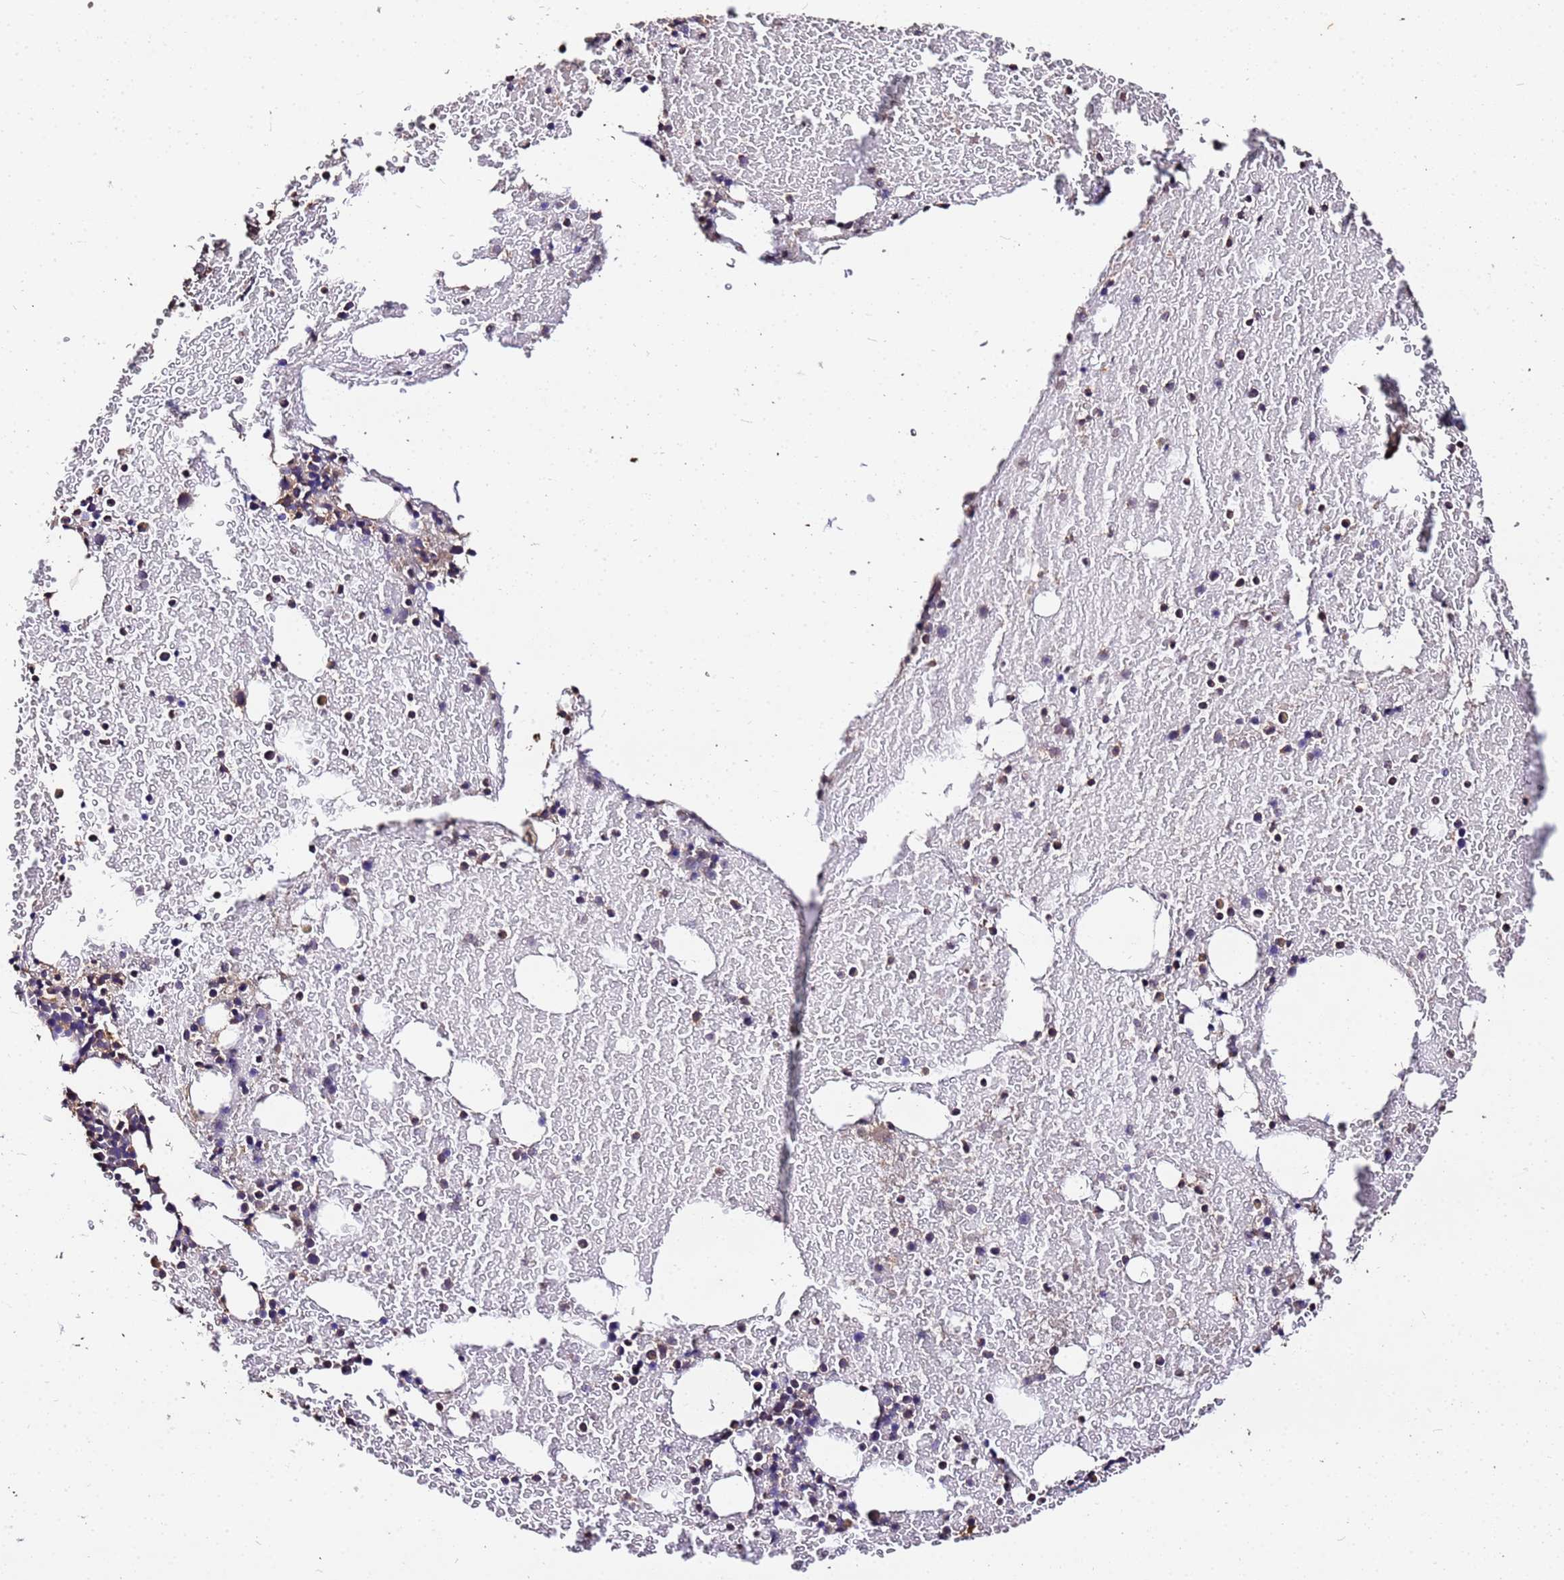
{"staining": {"intensity": "moderate", "quantity": "25%-75%", "location": "cytoplasmic/membranous"}, "tissue": "bone marrow", "cell_type": "Hematopoietic cells", "image_type": "normal", "snomed": [{"axis": "morphology", "description": "Normal tissue, NOS"}, {"axis": "topography", "description": "Bone marrow"}], "caption": "An immunohistochemistry (IHC) micrograph of unremarkable tissue is shown. Protein staining in brown highlights moderate cytoplasmic/membranous positivity in bone marrow within hematopoietic cells.", "gene": "MTERF1", "patient": {"sex": "male", "age": 57}}